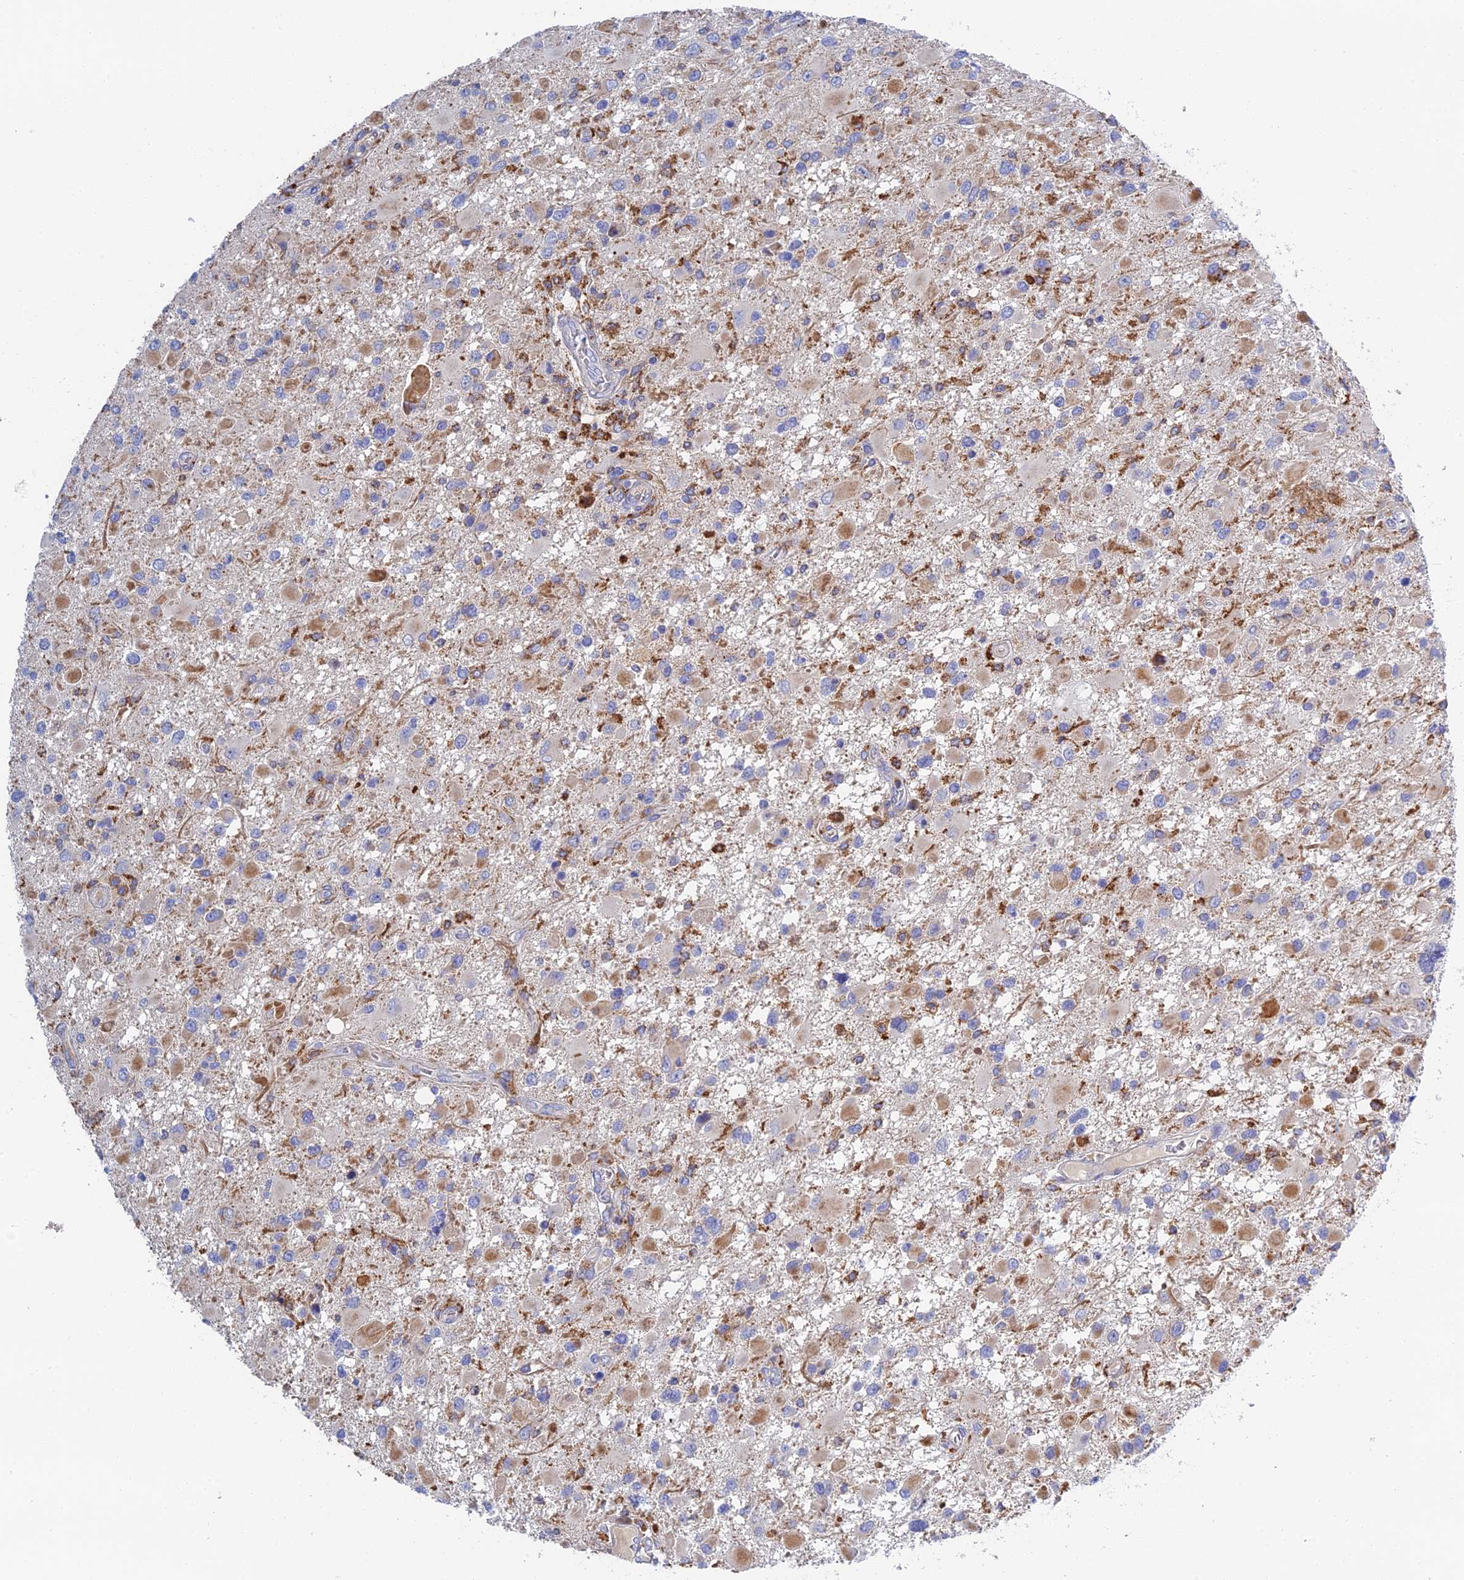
{"staining": {"intensity": "negative", "quantity": "none", "location": "none"}, "tissue": "glioma", "cell_type": "Tumor cells", "image_type": "cancer", "snomed": [{"axis": "morphology", "description": "Glioma, malignant, High grade"}, {"axis": "topography", "description": "Brain"}], "caption": "Tumor cells are negative for protein expression in human malignant high-grade glioma.", "gene": "RPGRIP1L", "patient": {"sex": "male", "age": 53}}